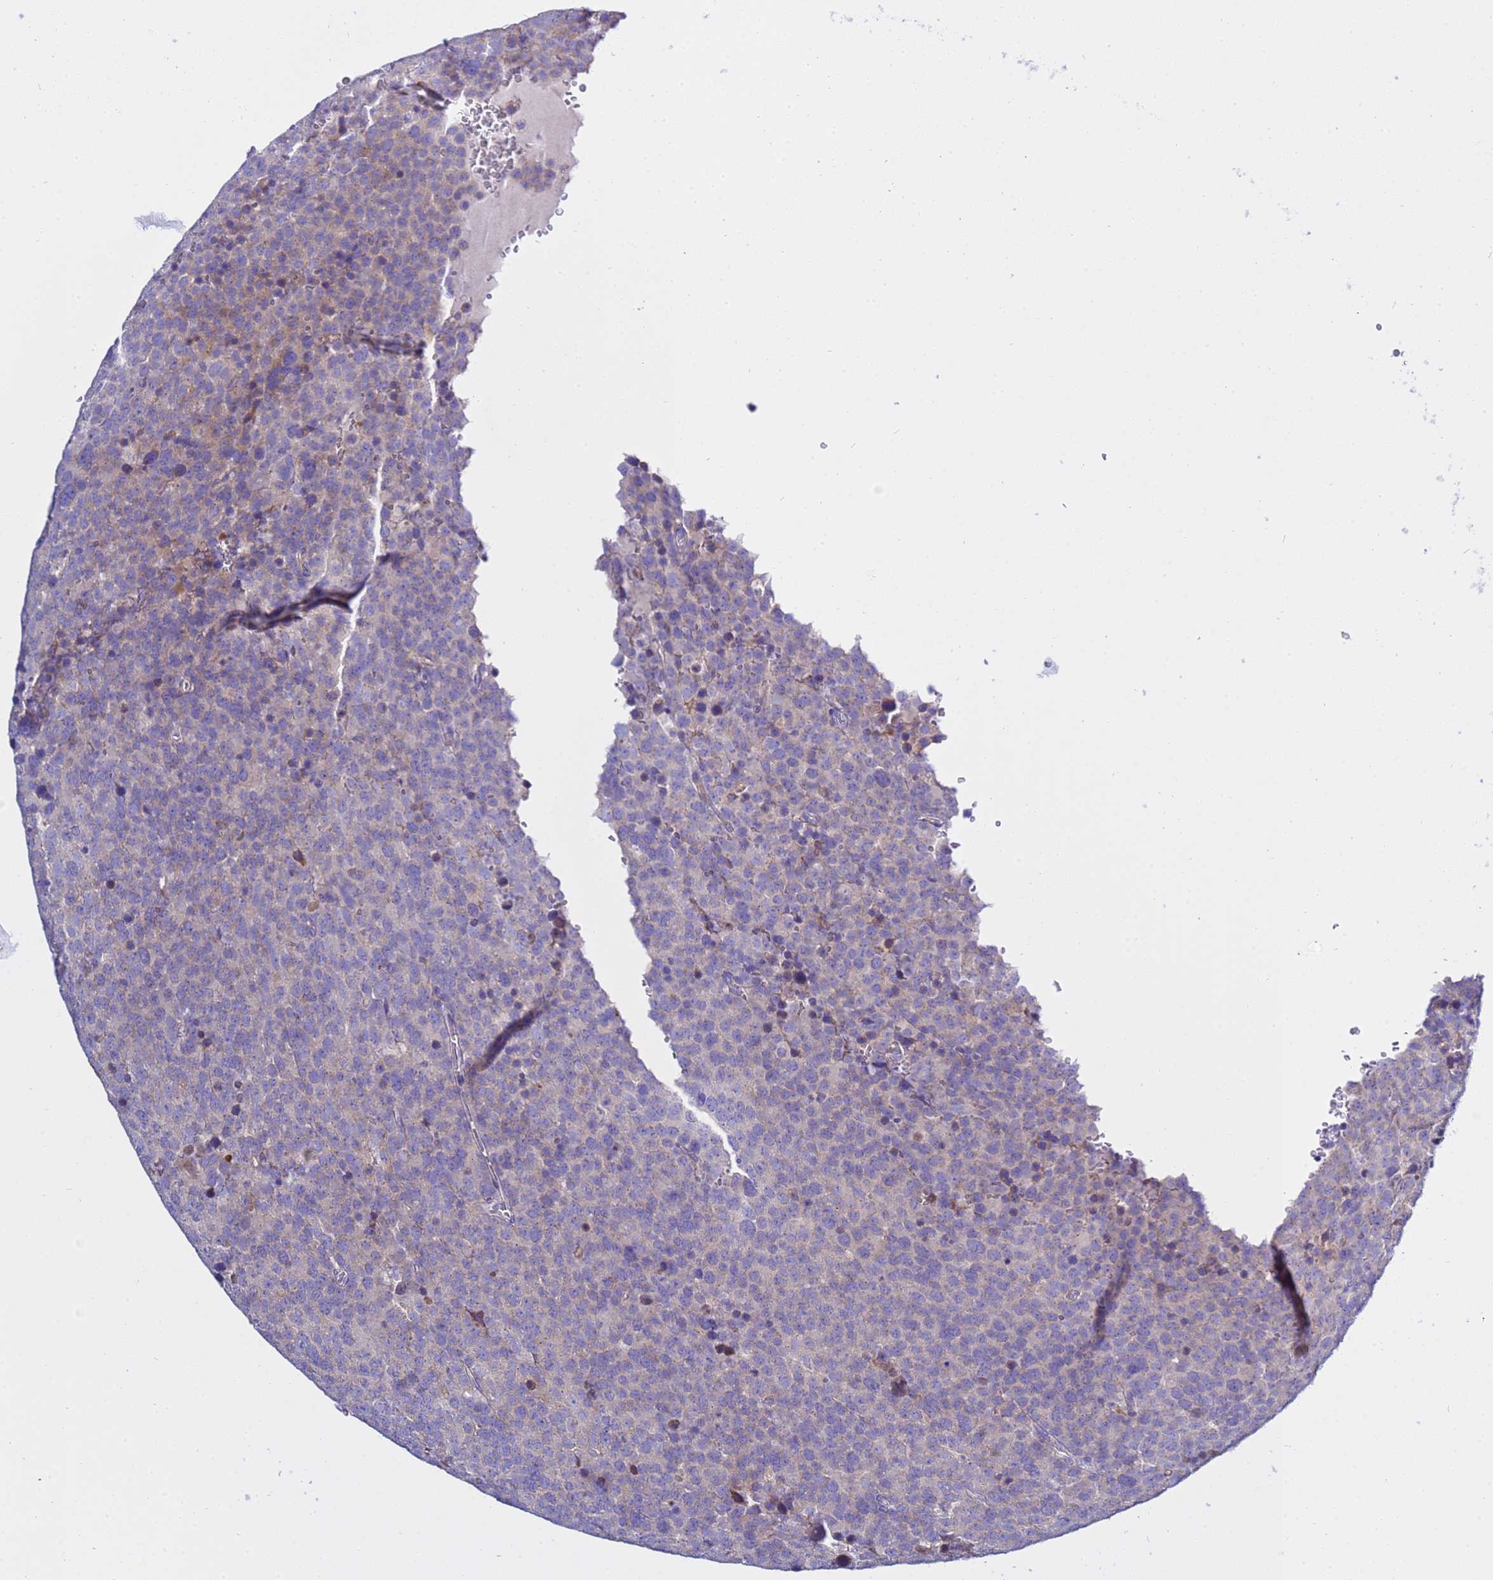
{"staining": {"intensity": "negative", "quantity": "none", "location": "none"}, "tissue": "testis cancer", "cell_type": "Tumor cells", "image_type": "cancer", "snomed": [{"axis": "morphology", "description": "Seminoma, NOS"}, {"axis": "topography", "description": "Testis"}], "caption": "This is an immunohistochemistry histopathology image of human testis cancer. There is no positivity in tumor cells.", "gene": "USP18", "patient": {"sex": "male", "age": 71}}